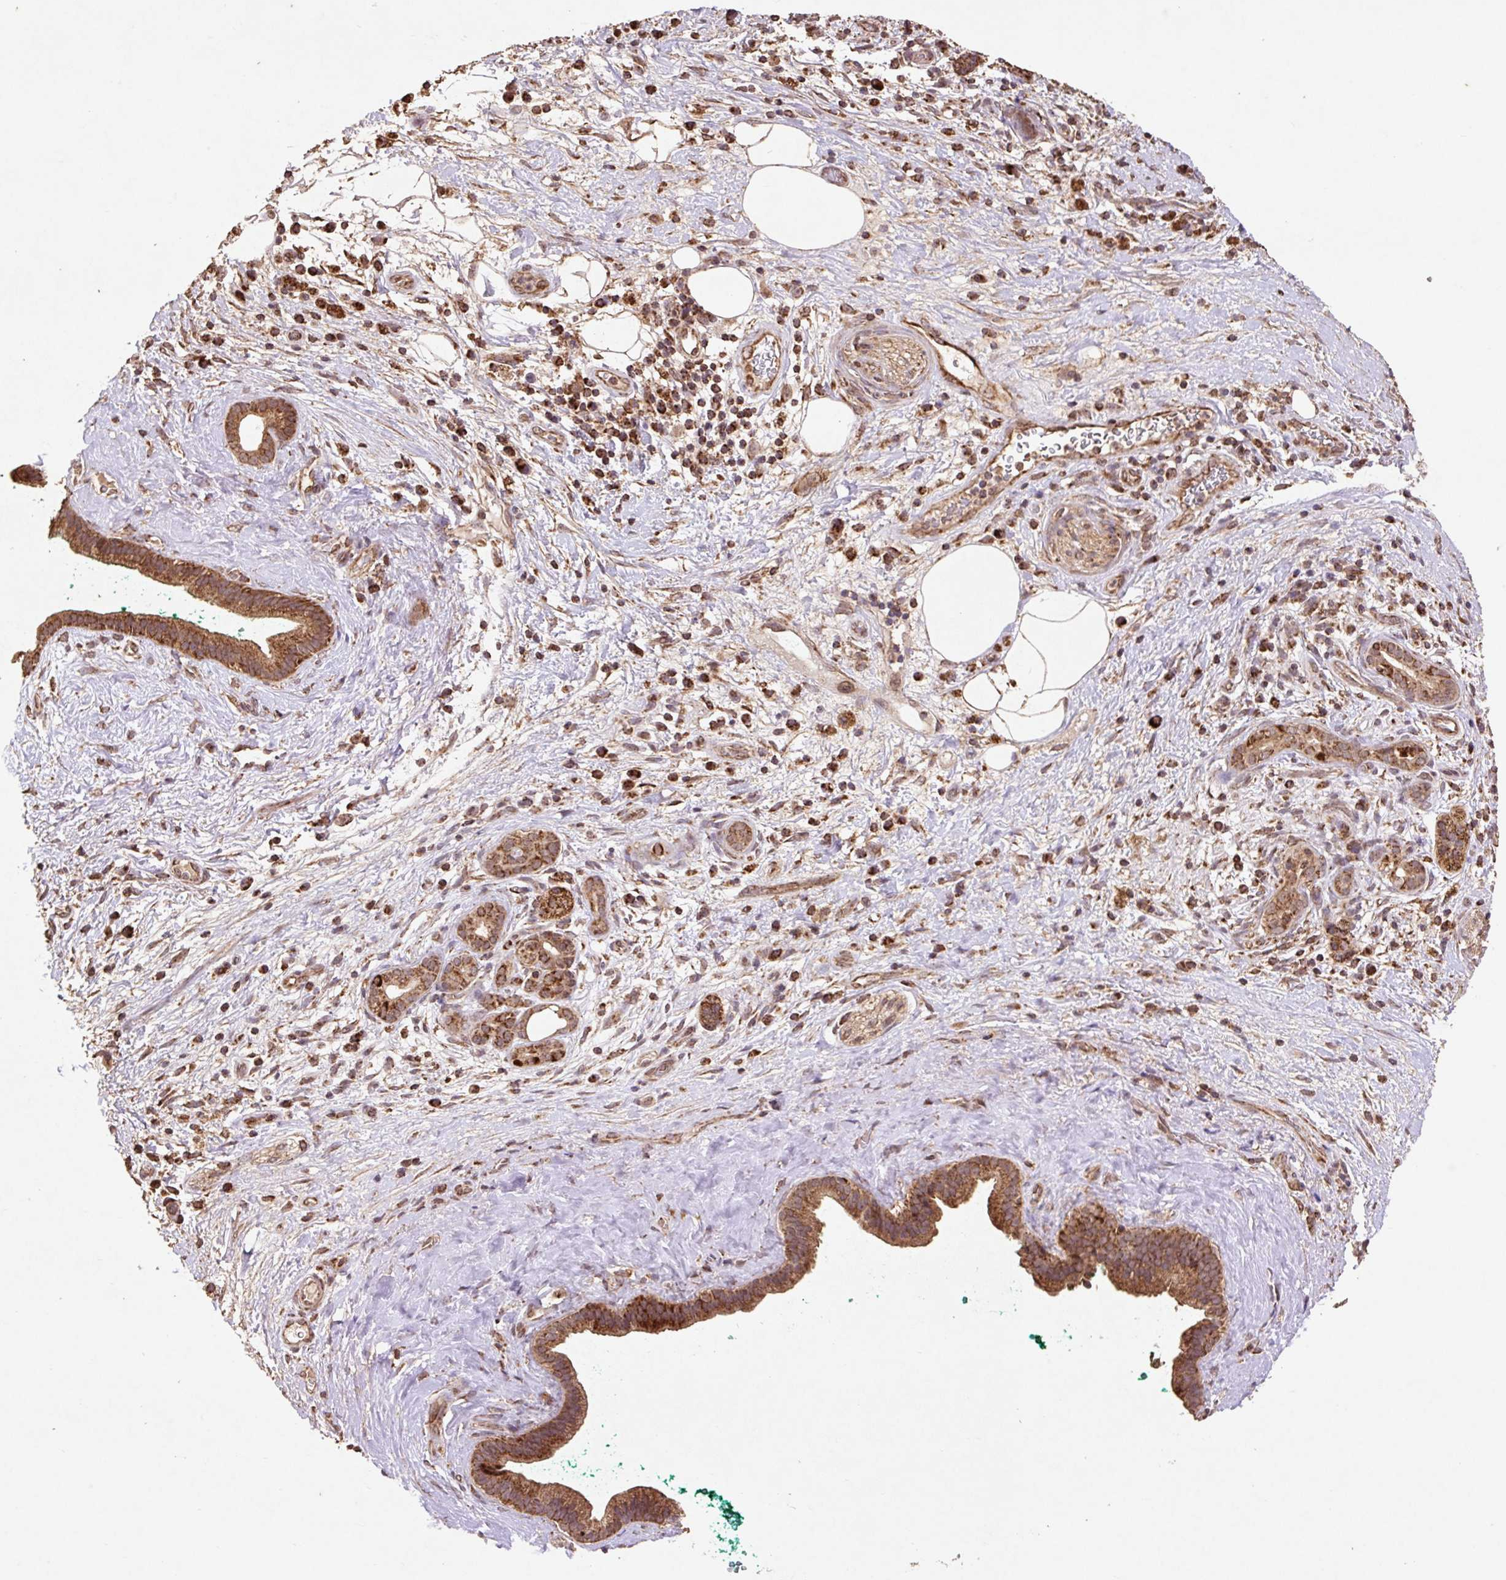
{"staining": {"intensity": "strong", "quantity": ">75%", "location": "cytoplasmic/membranous"}, "tissue": "pancreatic cancer", "cell_type": "Tumor cells", "image_type": "cancer", "snomed": [{"axis": "morphology", "description": "Adenocarcinoma, NOS"}, {"axis": "topography", "description": "Pancreas"}], "caption": "High-power microscopy captured an IHC image of adenocarcinoma (pancreatic), revealing strong cytoplasmic/membranous expression in approximately >75% of tumor cells.", "gene": "ATP5F1A", "patient": {"sex": "male", "age": 78}}